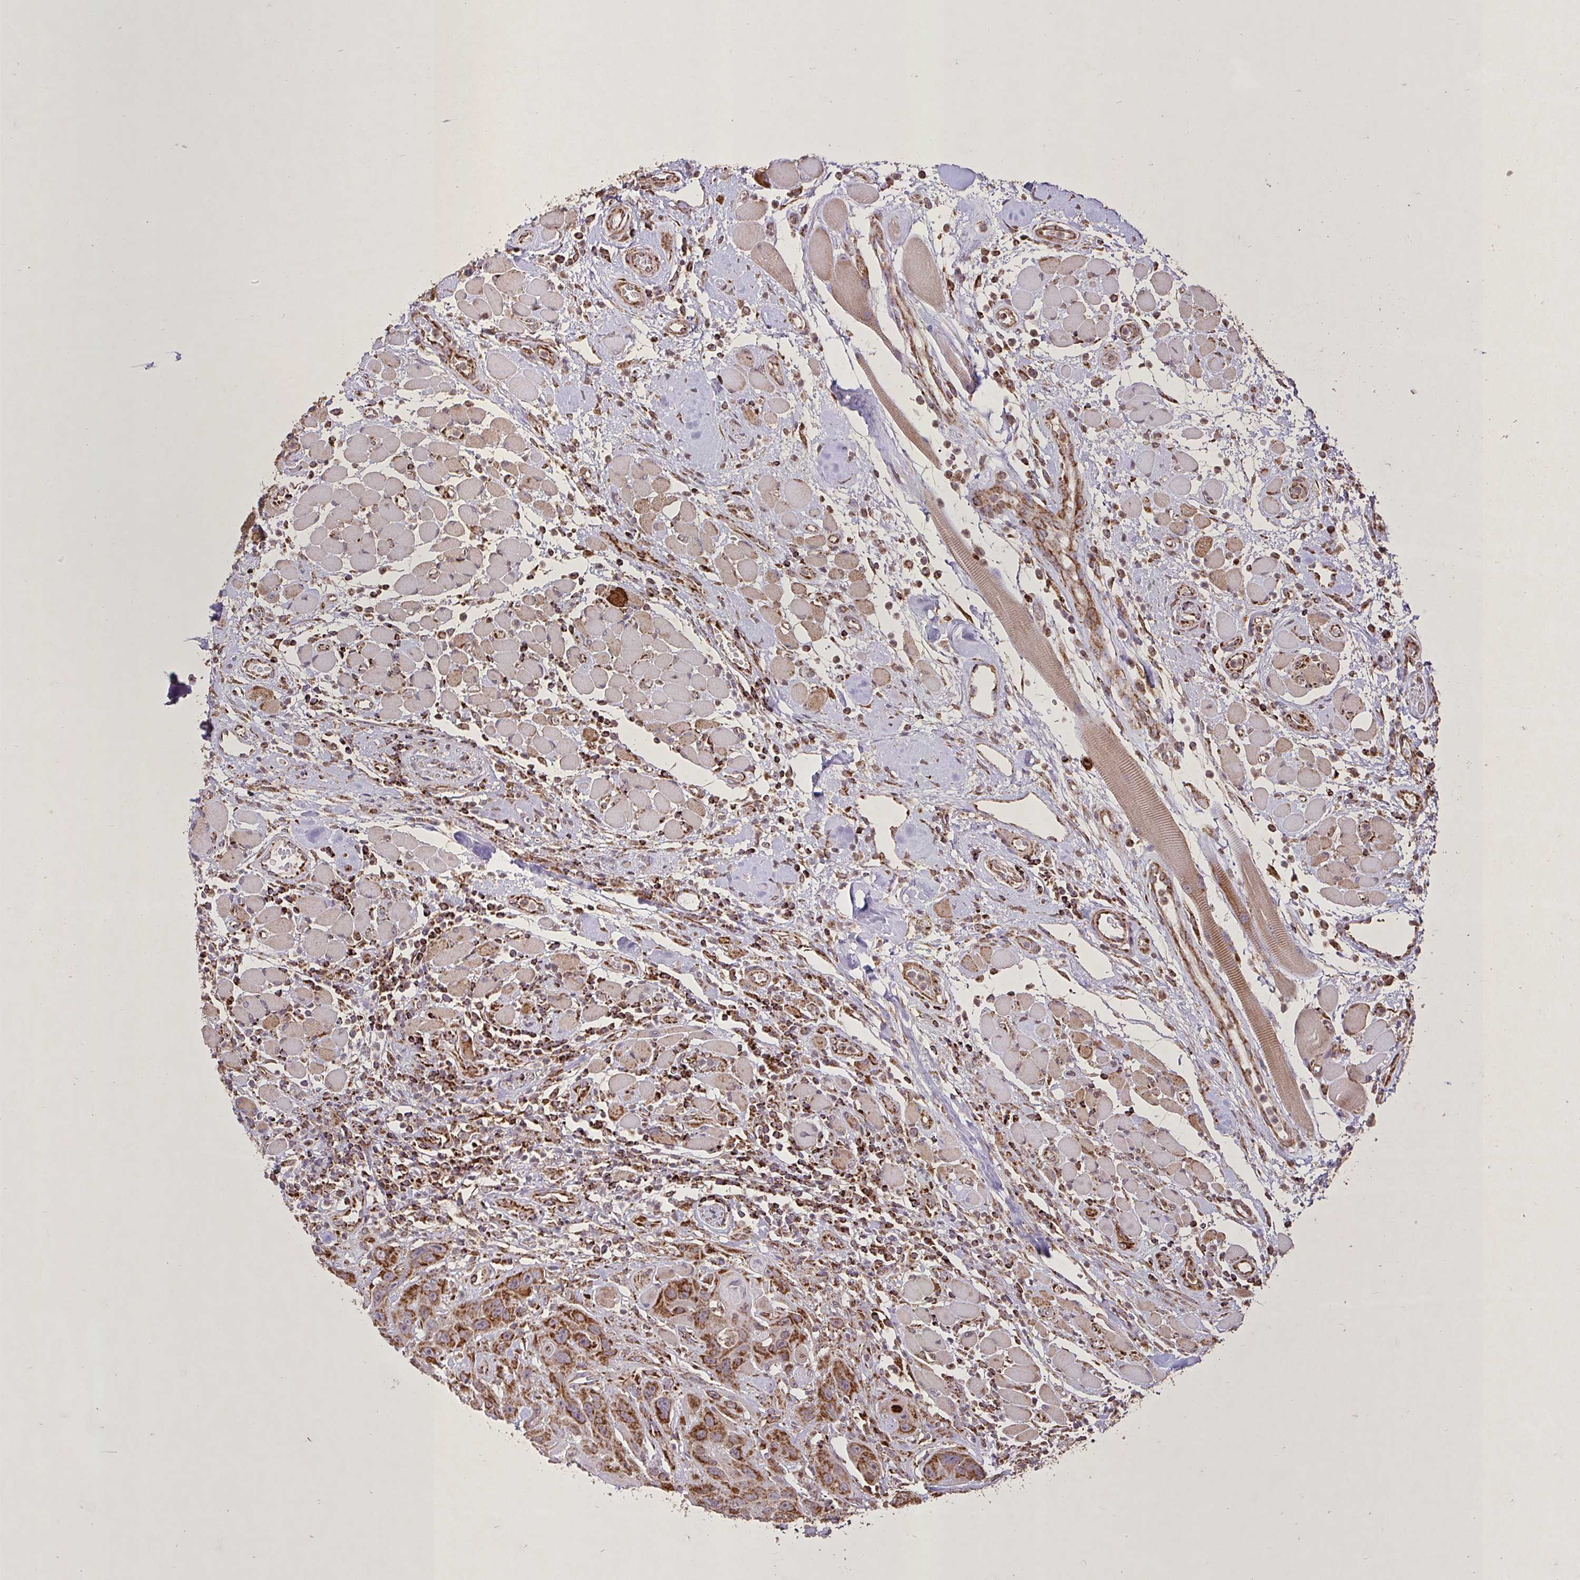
{"staining": {"intensity": "moderate", "quantity": ">75%", "location": "cytoplasmic/membranous"}, "tissue": "head and neck cancer", "cell_type": "Tumor cells", "image_type": "cancer", "snomed": [{"axis": "morphology", "description": "Squamous cell carcinoma, NOS"}, {"axis": "topography", "description": "Head-Neck"}], "caption": "A high-resolution histopathology image shows IHC staining of head and neck squamous cell carcinoma, which exhibits moderate cytoplasmic/membranous positivity in approximately >75% of tumor cells. Using DAB (3,3'-diaminobenzidine) (brown) and hematoxylin (blue) stains, captured at high magnification using brightfield microscopy.", "gene": "AGK", "patient": {"sex": "female", "age": 59}}